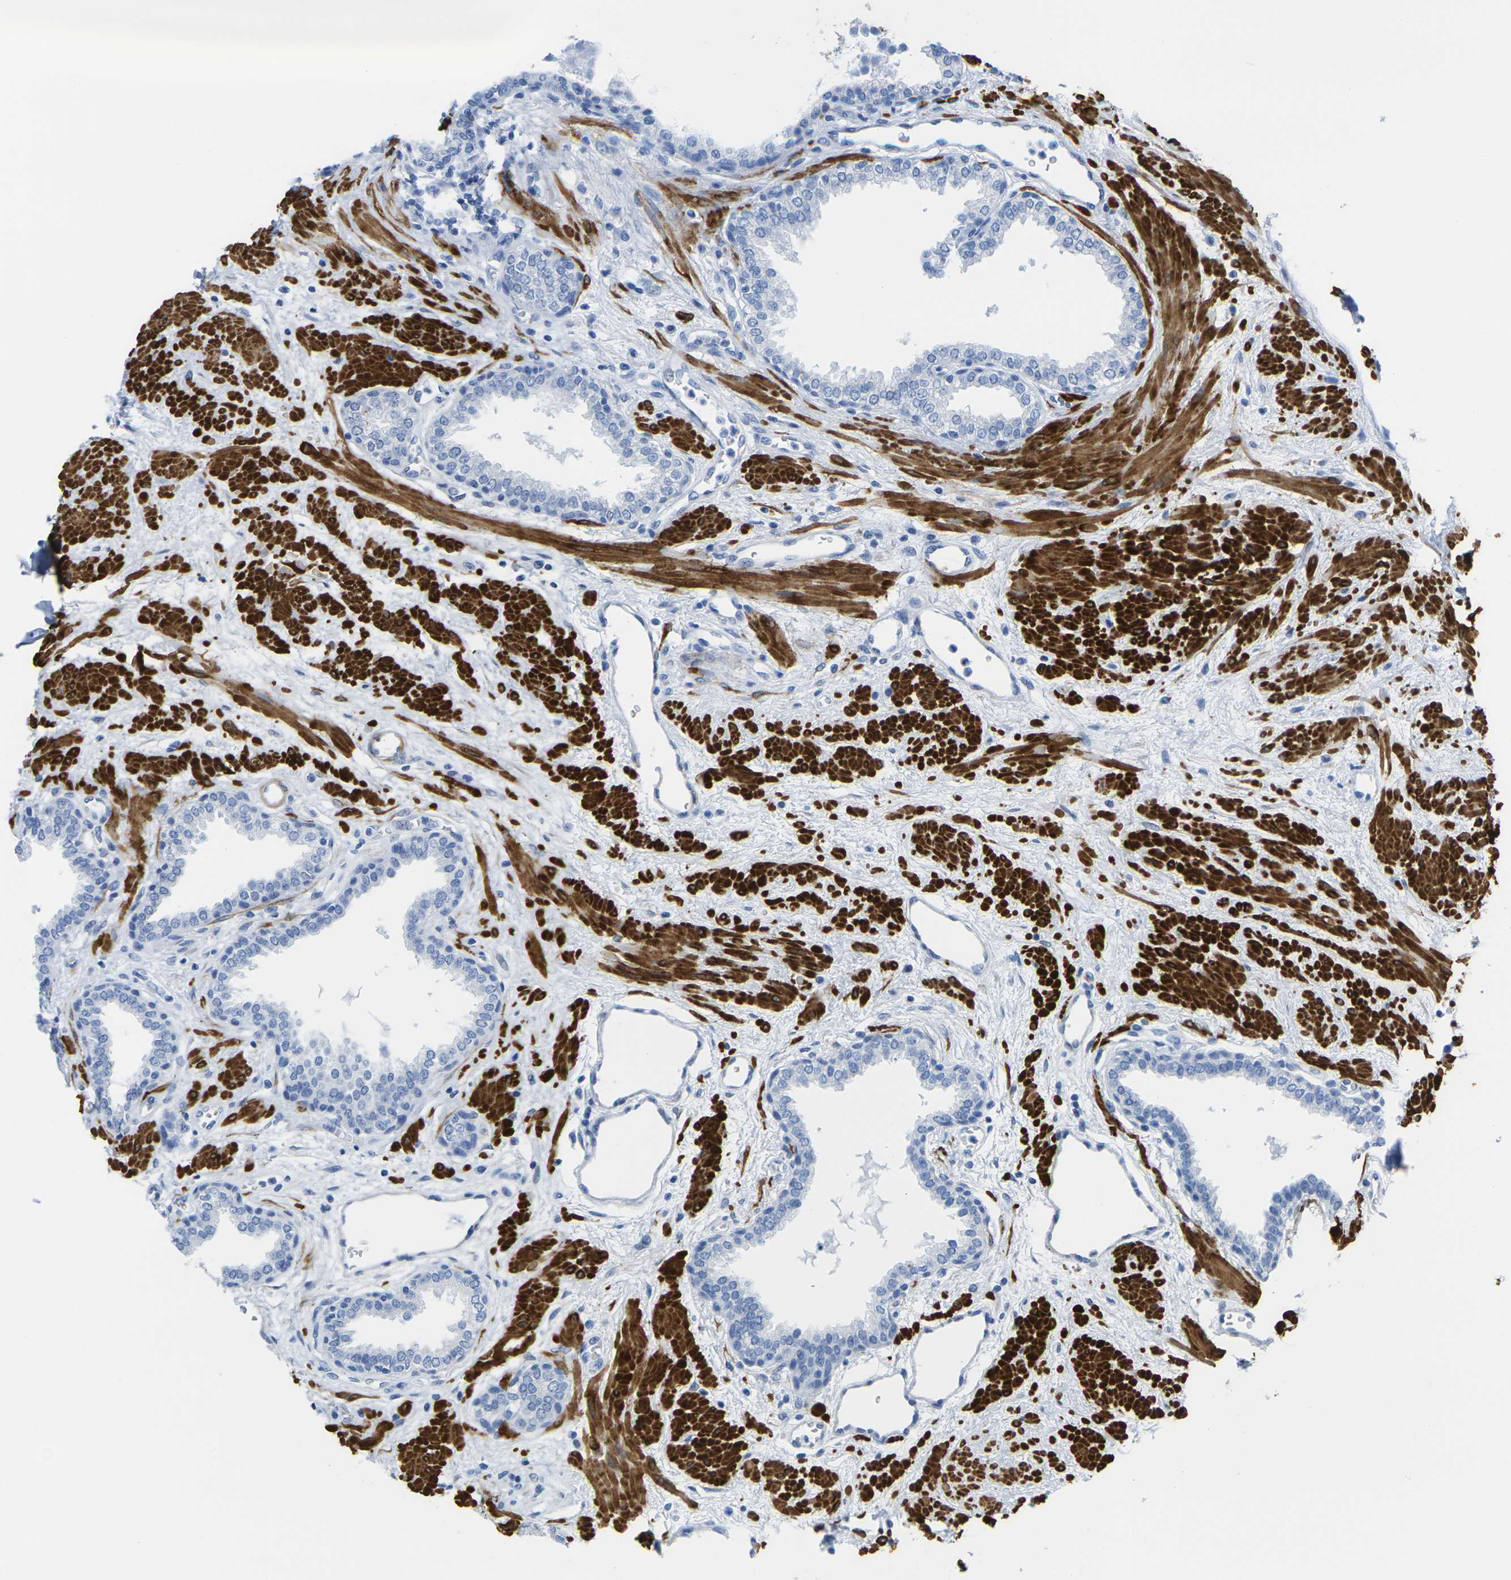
{"staining": {"intensity": "negative", "quantity": "none", "location": "none"}, "tissue": "prostate", "cell_type": "Glandular cells", "image_type": "normal", "snomed": [{"axis": "morphology", "description": "Normal tissue, NOS"}, {"axis": "topography", "description": "Prostate"}], "caption": "This histopathology image is of unremarkable prostate stained with IHC to label a protein in brown with the nuclei are counter-stained blue. There is no staining in glandular cells. (DAB (3,3'-diaminobenzidine) immunohistochemistry visualized using brightfield microscopy, high magnification).", "gene": "CNN1", "patient": {"sex": "male", "age": 51}}